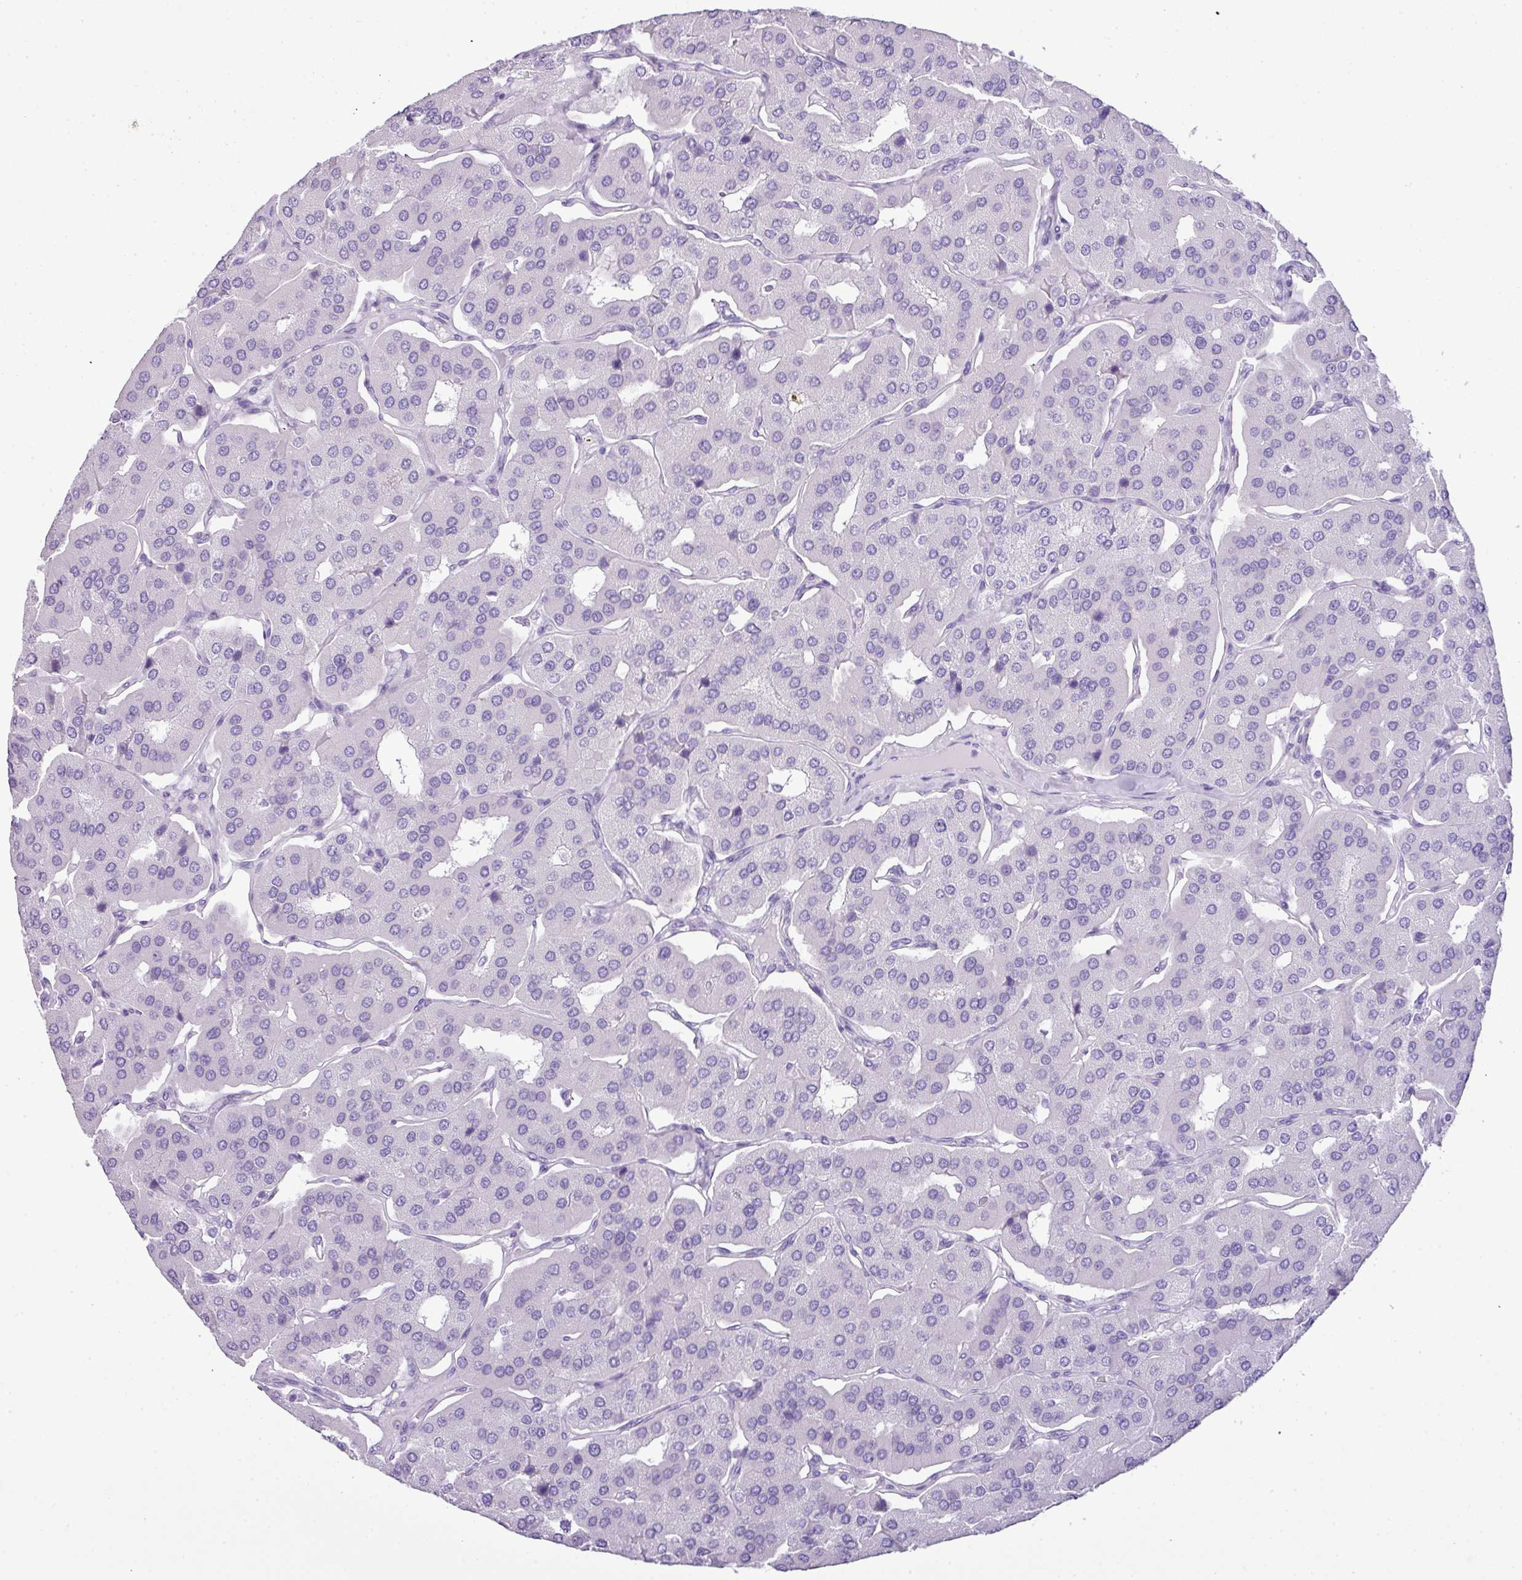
{"staining": {"intensity": "negative", "quantity": "none", "location": "none"}, "tissue": "parathyroid gland", "cell_type": "Glandular cells", "image_type": "normal", "snomed": [{"axis": "morphology", "description": "Normal tissue, NOS"}, {"axis": "morphology", "description": "Adenoma, NOS"}, {"axis": "topography", "description": "Parathyroid gland"}], "caption": "DAB immunohistochemical staining of benign parathyroid gland displays no significant staining in glandular cells.", "gene": "TNP1", "patient": {"sex": "female", "age": 86}}